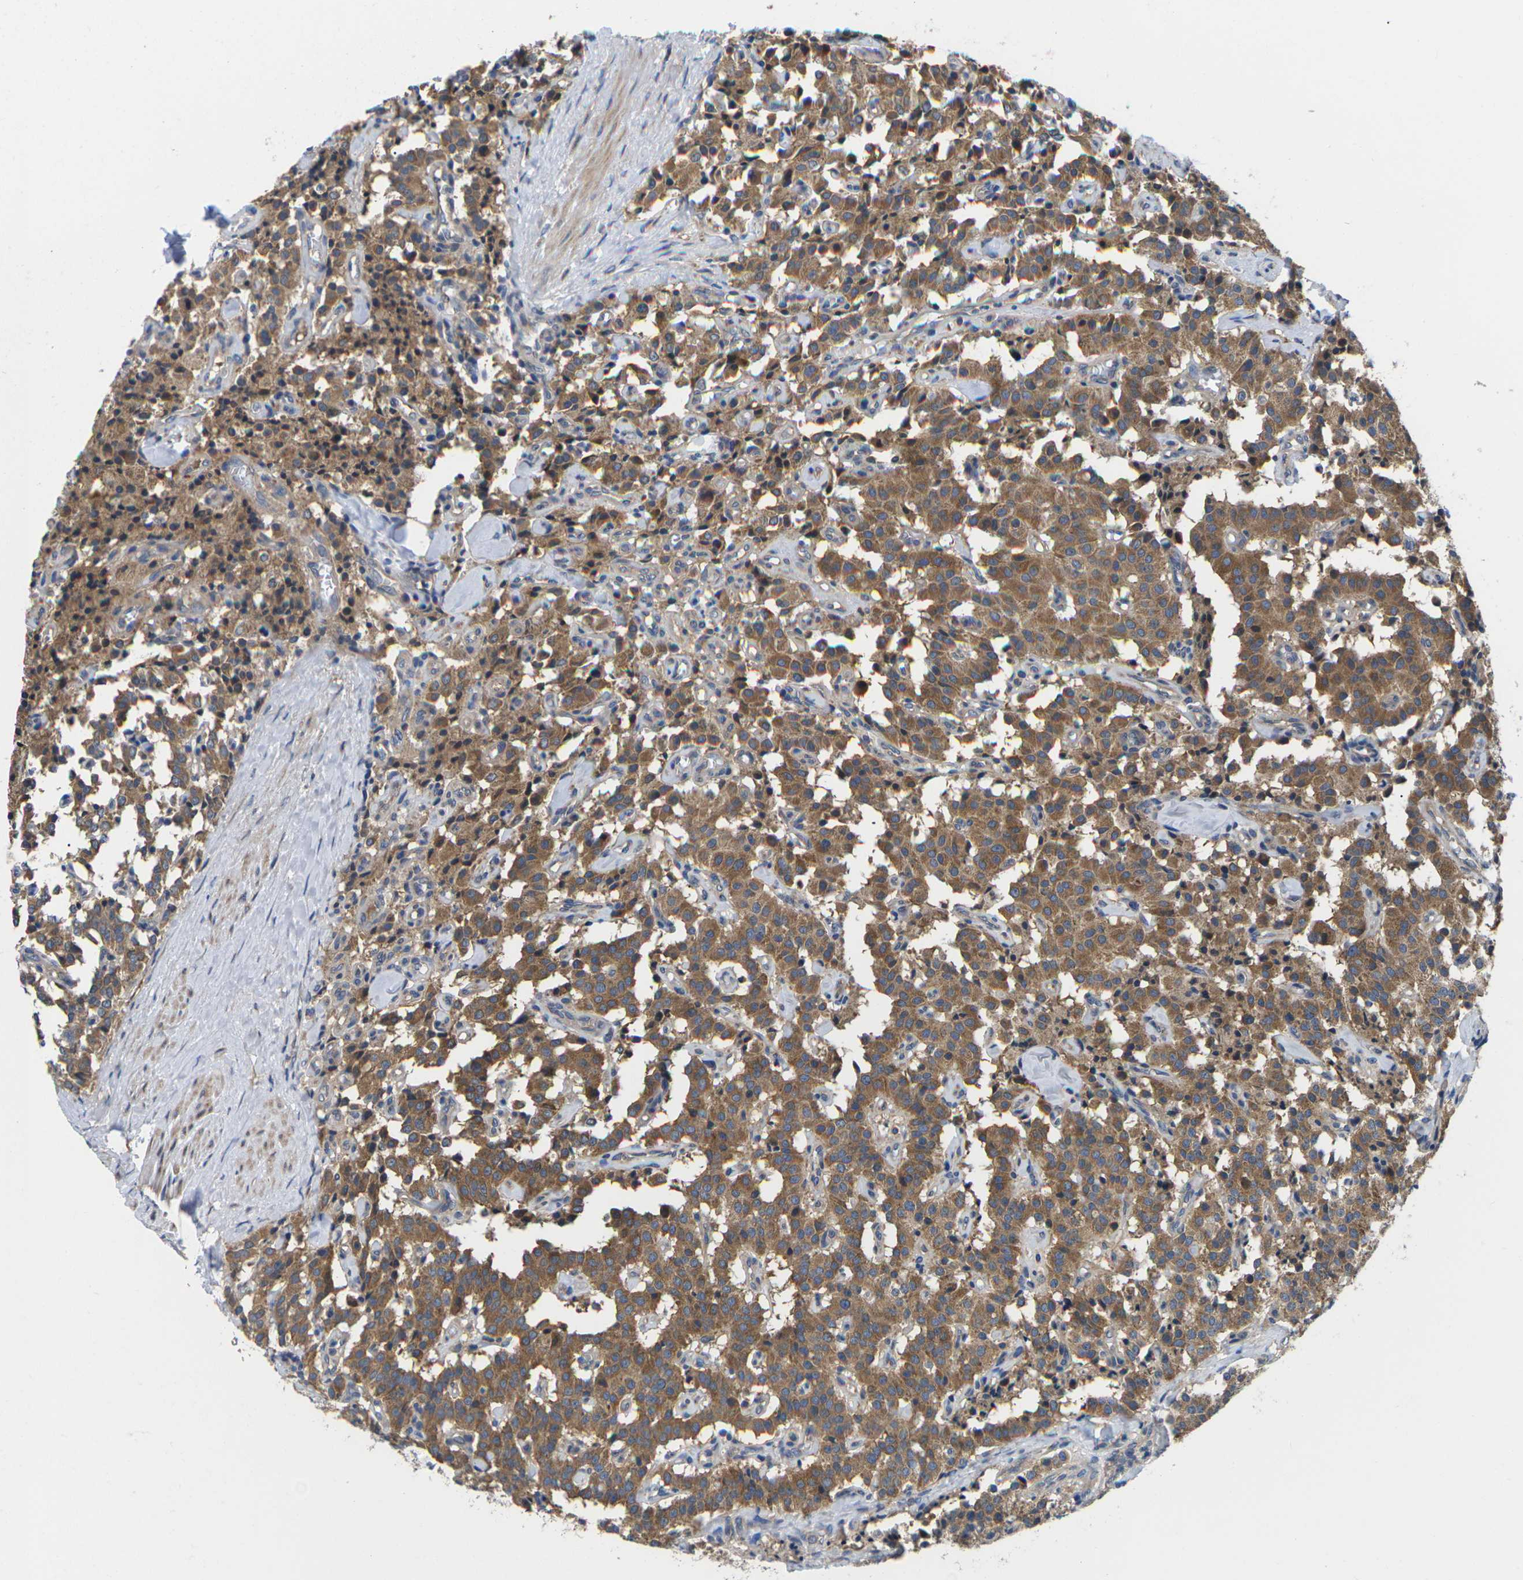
{"staining": {"intensity": "moderate", "quantity": ">75%", "location": "cytoplasmic/membranous"}, "tissue": "carcinoid", "cell_type": "Tumor cells", "image_type": "cancer", "snomed": [{"axis": "morphology", "description": "Carcinoid, malignant, NOS"}, {"axis": "topography", "description": "Lung"}], "caption": "There is medium levels of moderate cytoplasmic/membranous expression in tumor cells of carcinoid (malignant), as demonstrated by immunohistochemical staining (brown color).", "gene": "TMCC2", "patient": {"sex": "male", "age": 30}}